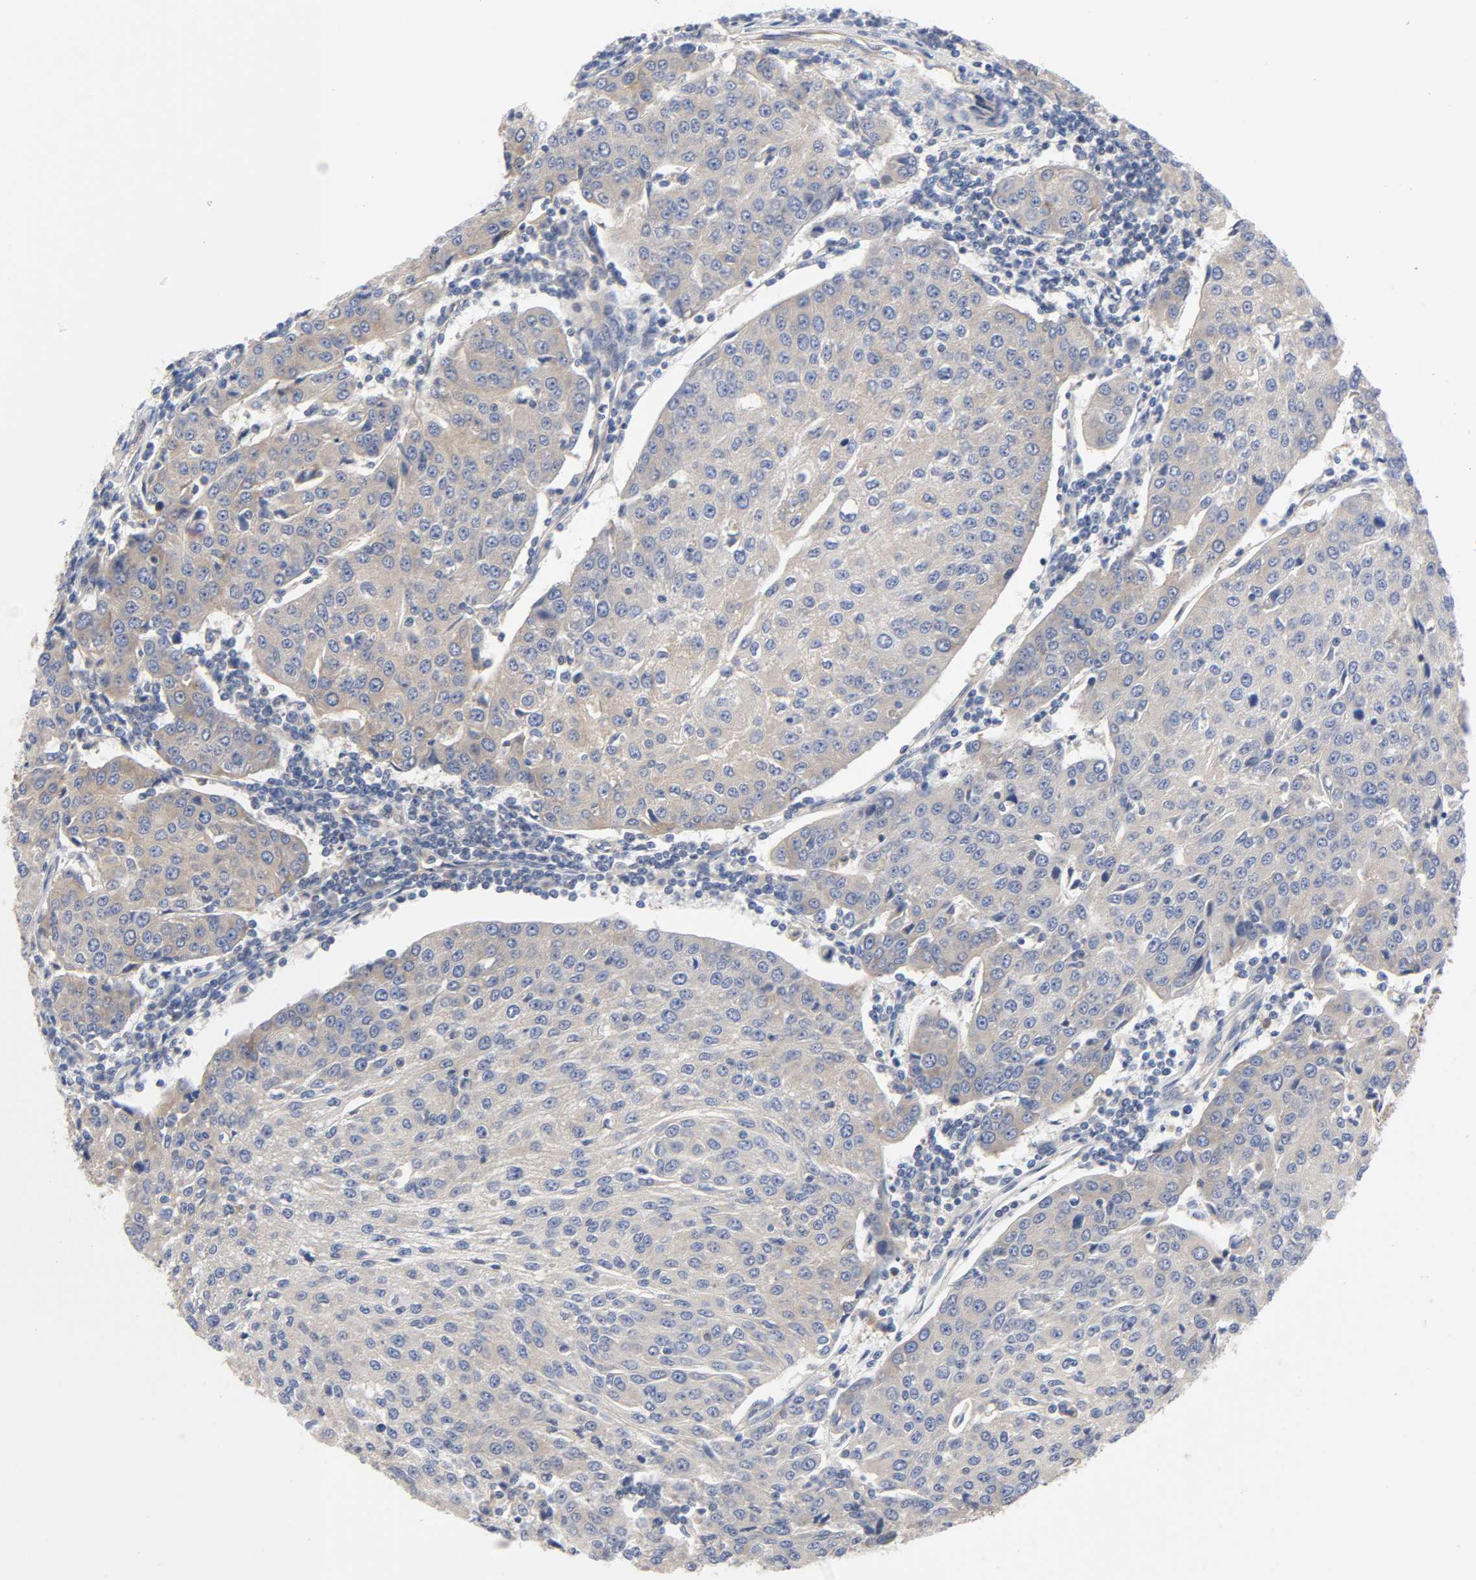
{"staining": {"intensity": "weak", "quantity": ">75%", "location": "cytoplasmic/membranous"}, "tissue": "urothelial cancer", "cell_type": "Tumor cells", "image_type": "cancer", "snomed": [{"axis": "morphology", "description": "Urothelial carcinoma, High grade"}, {"axis": "topography", "description": "Urinary bladder"}], "caption": "Immunohistochemistry (IHC) (DAB) staining of human urothelial cancer exhibits weak cytoplasmic/membranous protein expression in about >75% of tumor cells. (brown staining indicates protein expression, while blue staining denotes nuclei).", "gene": "PRKAB1", "patient": {"sex": "female", "age": 85}}